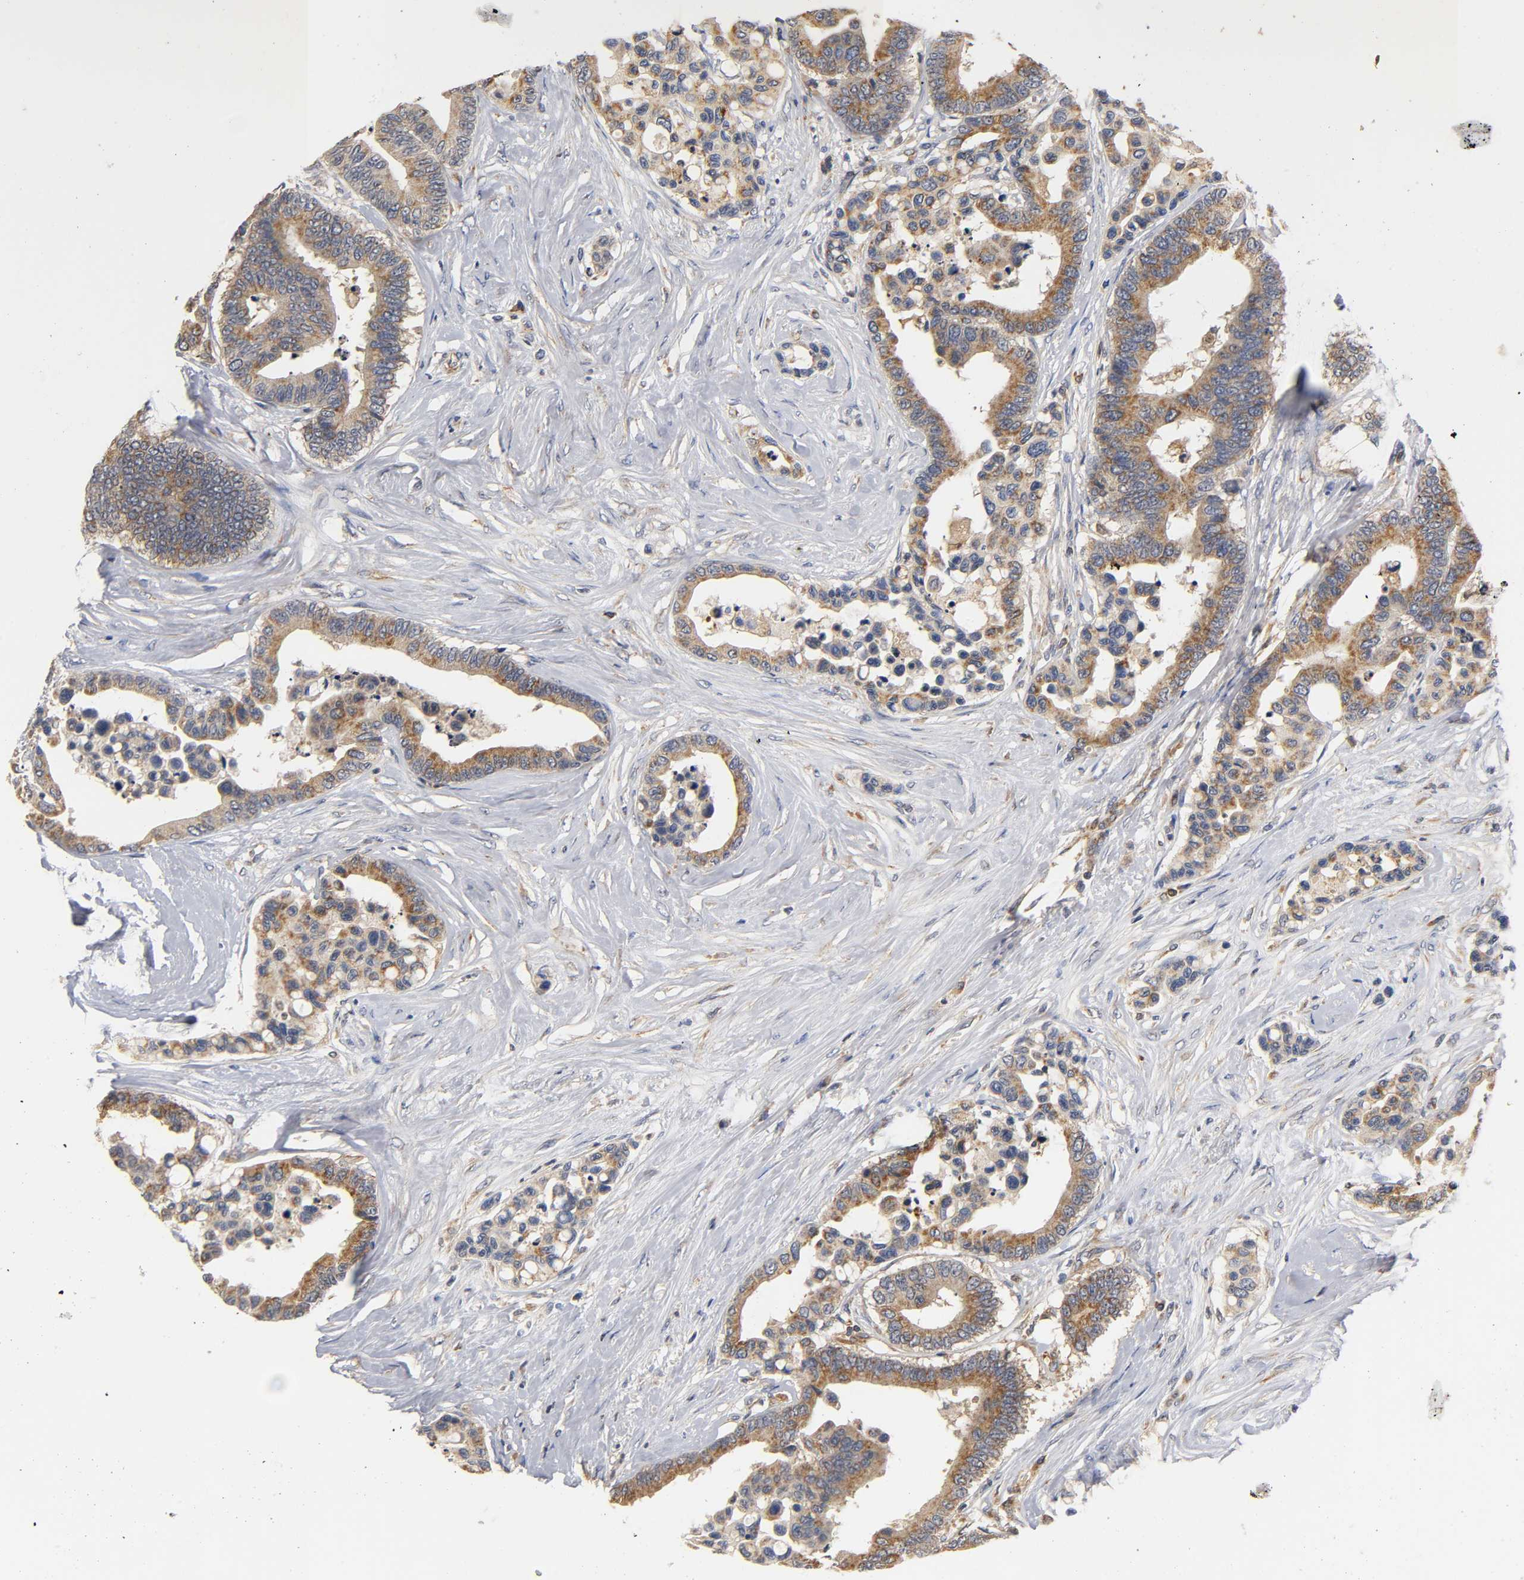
{"staining": {"intensity": "moderate", "quantity": ">75%", "location": "cytoplasmic/membranous"}, "tissue": "colorectal cancer", "cell_type": "Tumor cells", "image_type": "cancer", "snomed": [{"axis": "morphology", "description": "Adenocarcinoma, NOS"}, {"axis": "topography", "description": "Colon"}], "caption": "Tumor cells exhibit moderate cytoplasmic/membranous expression in about >75% of cells in colorectal adenocarcinoma.", "gene": "SCAP", "patient": {"sex": "male", "age": 82}}